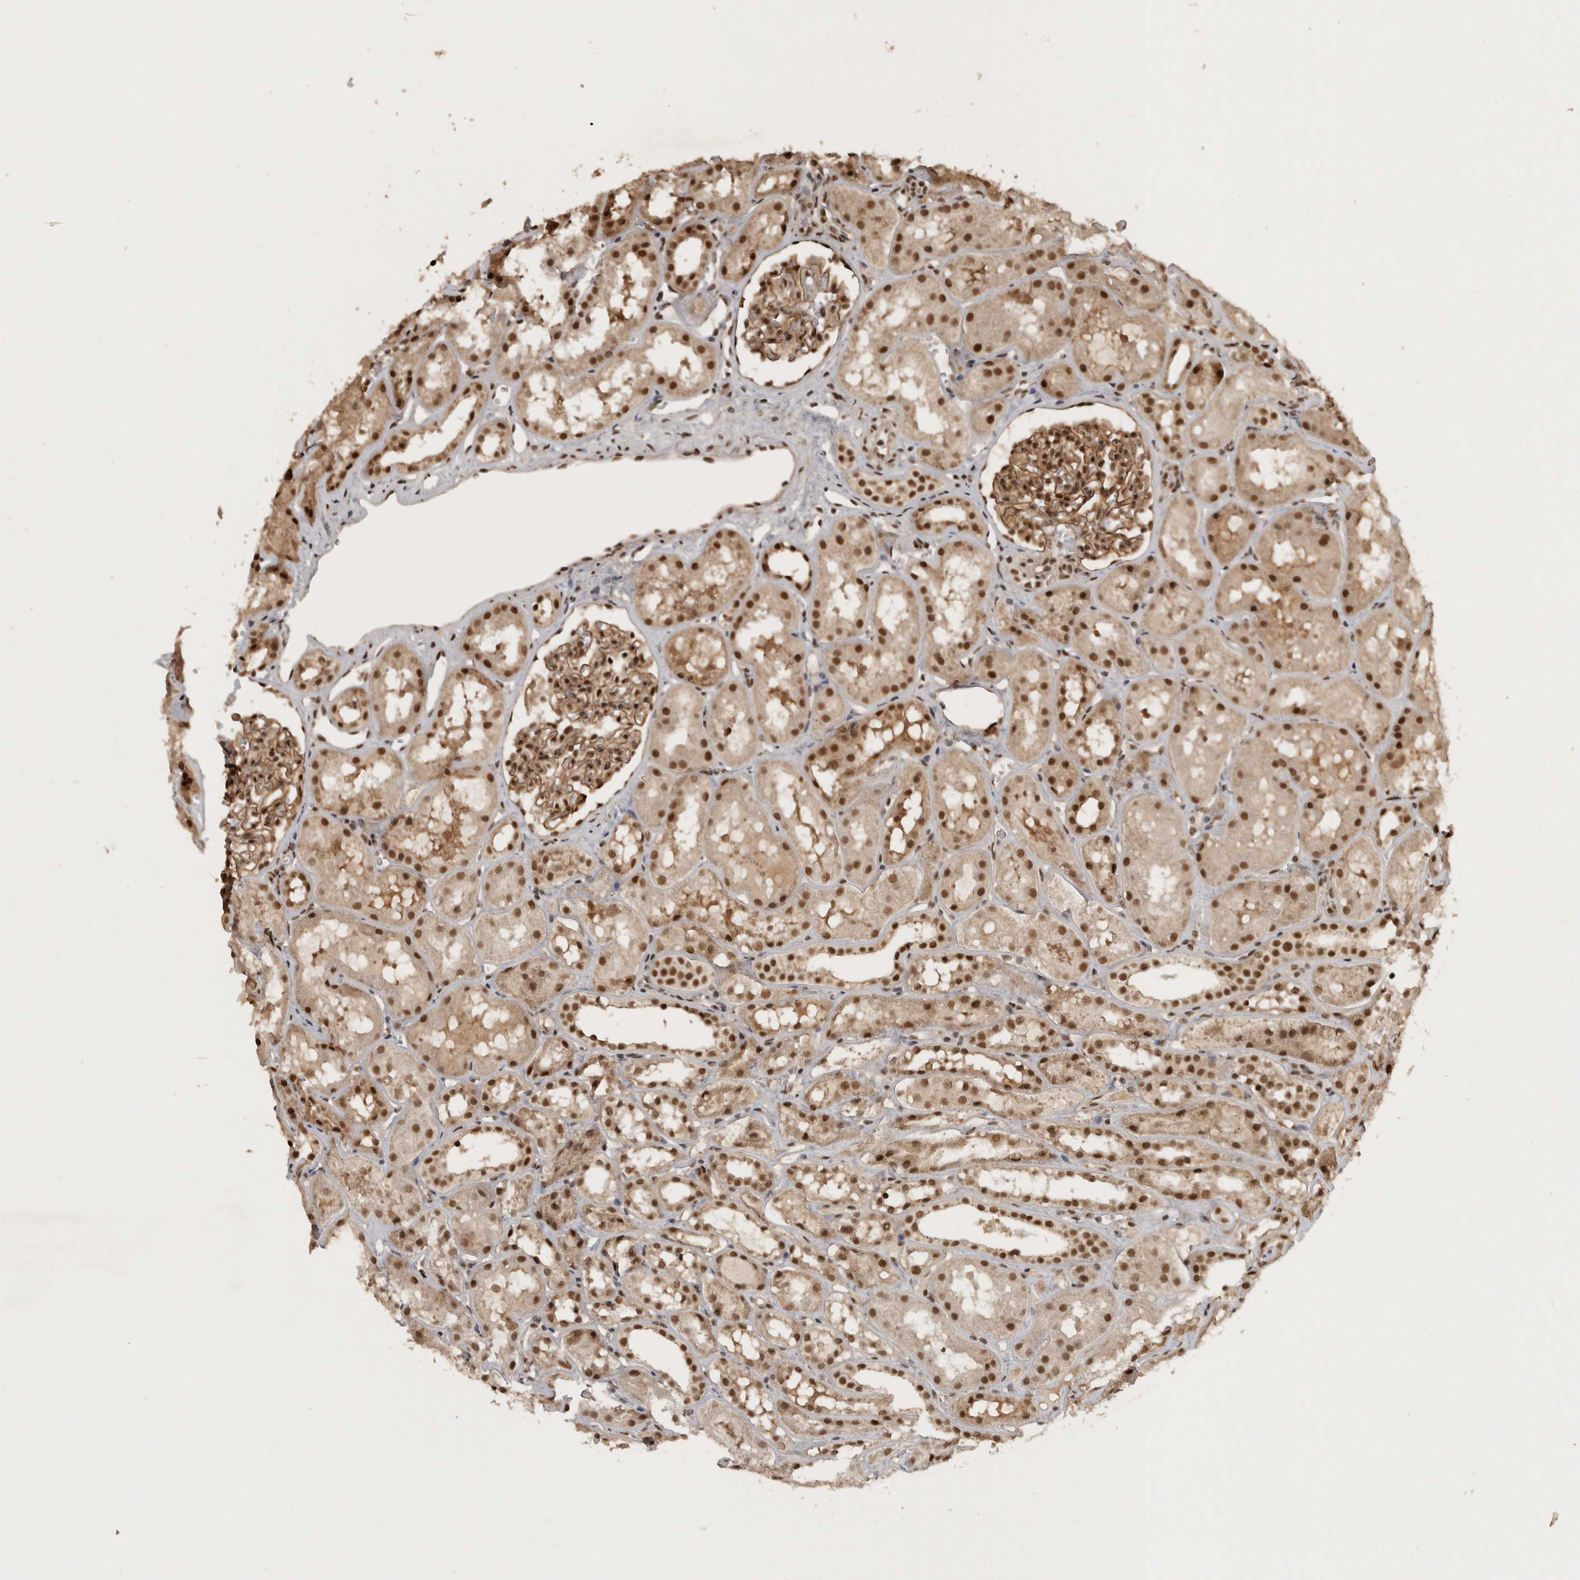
{"staining": {"intensity": "strong", "quantity": "25%-75%", "location": "cytoplasmic/membranous,nuclear"}, "tissue": "kidney", "cell_type": "Cells in glomeruli", "image_type": "normal", "snomed": [{"axis": "morphology", "description": "Normal tissue, NOS"}, {"axis": "topography", "description": "Kidney"}], "caption": "Immunohistochemistry (IHC) of benign kidney shows high levels of strong cytoplasmic/membranous,nuclear expression in about 25%-75% of cells in glomeruli.", "gene": "CBLL1", "patient": {"sex": "male", "age": 16}}